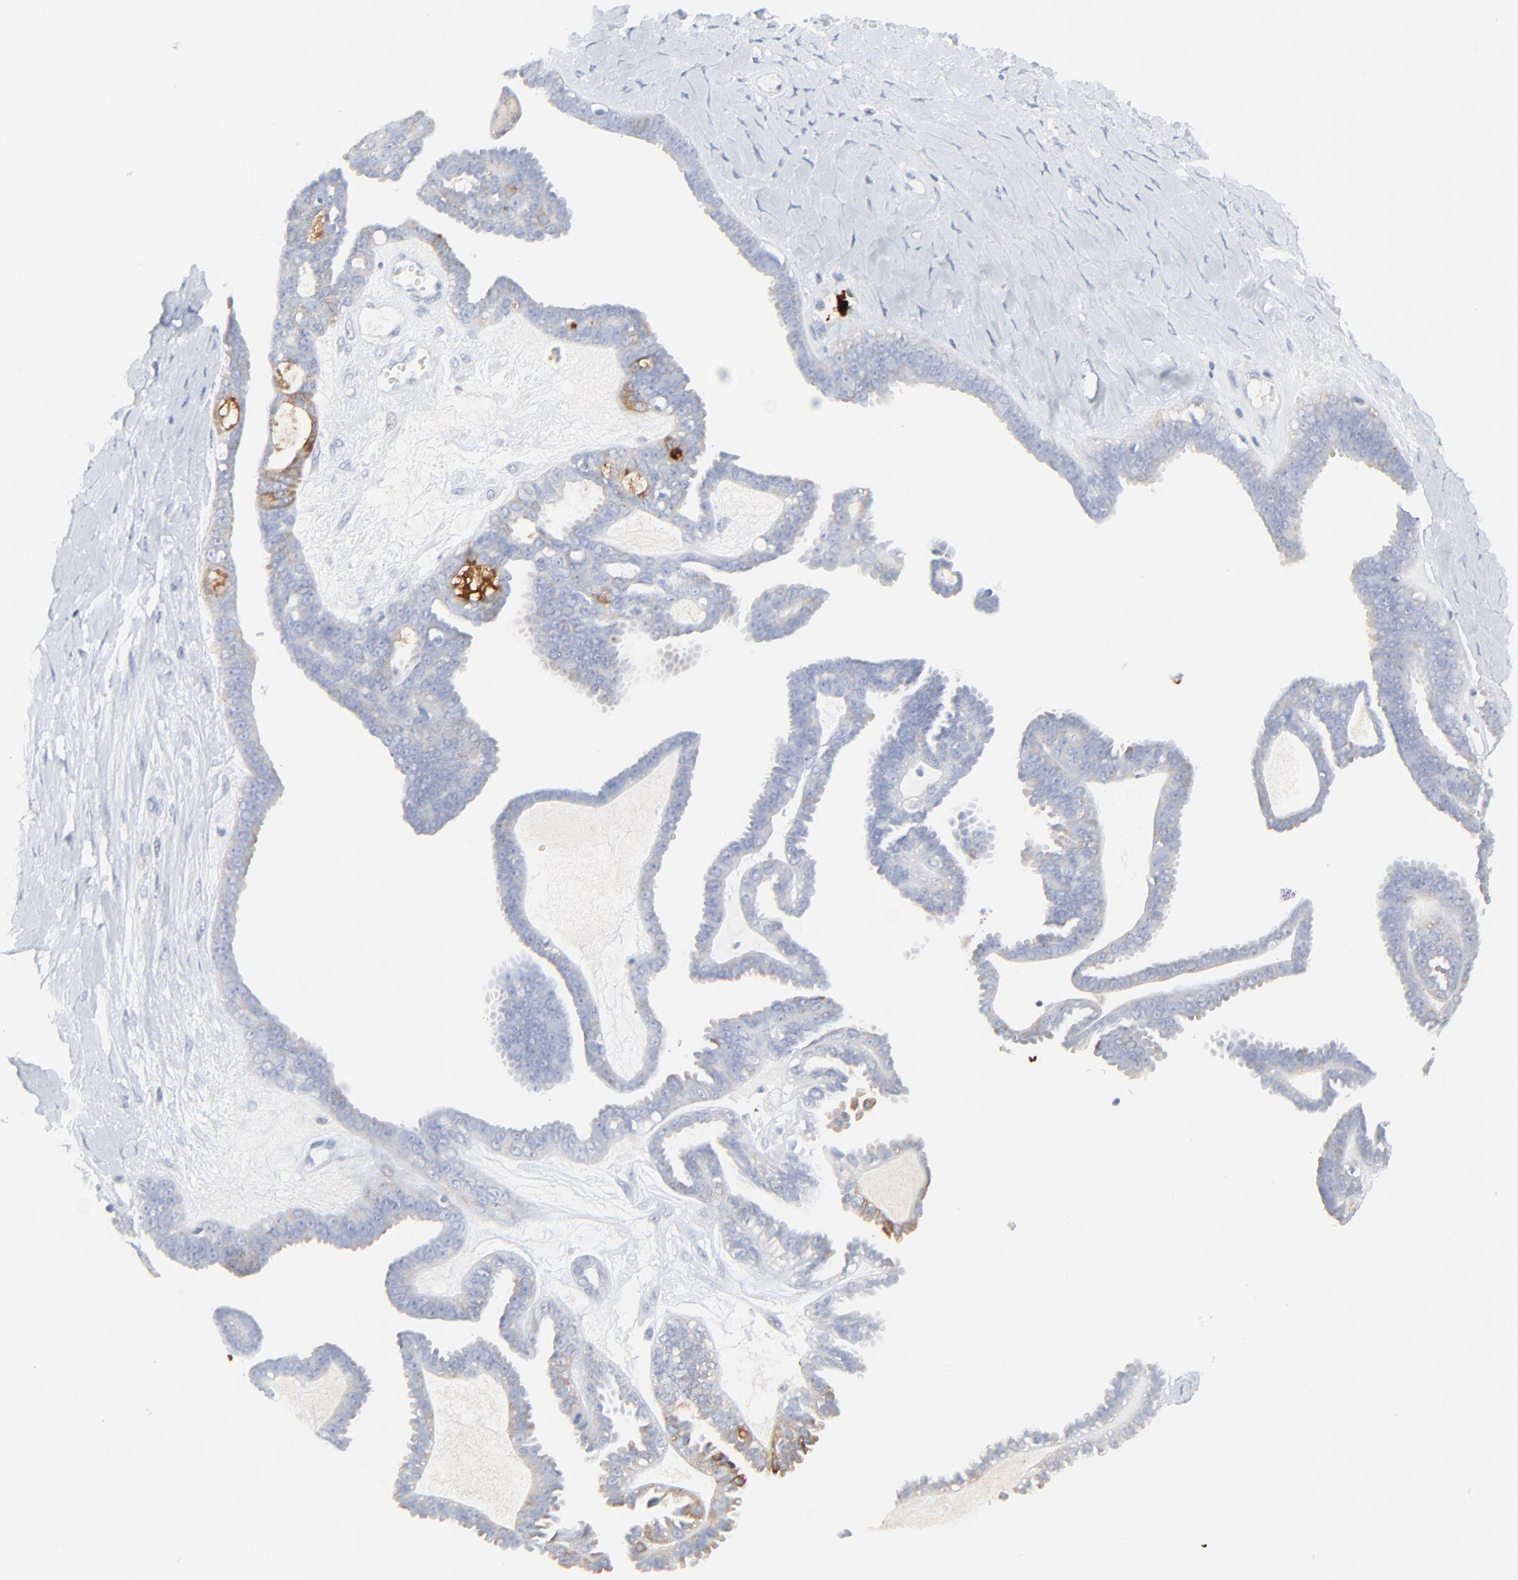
{"staining": {"intensity": "negative", "quantity": "none", "location": "none"}, "tissue": "ovarian cancer", "cell_type": "Tumor cells", "image_type": "cancer", "snomed": [{"axis": "morphology", "description": "Cystadenocarcinoma, serous, NOS"}, {"axis": "topography", "description": "Ovary"}], "caption": "Protein analysis of ovarian serous cystadenocarcinoma demonstrates no significant expression in tumor cells.", "gene": "LCN2", "patient": {"sex": "female", "age": 71}}